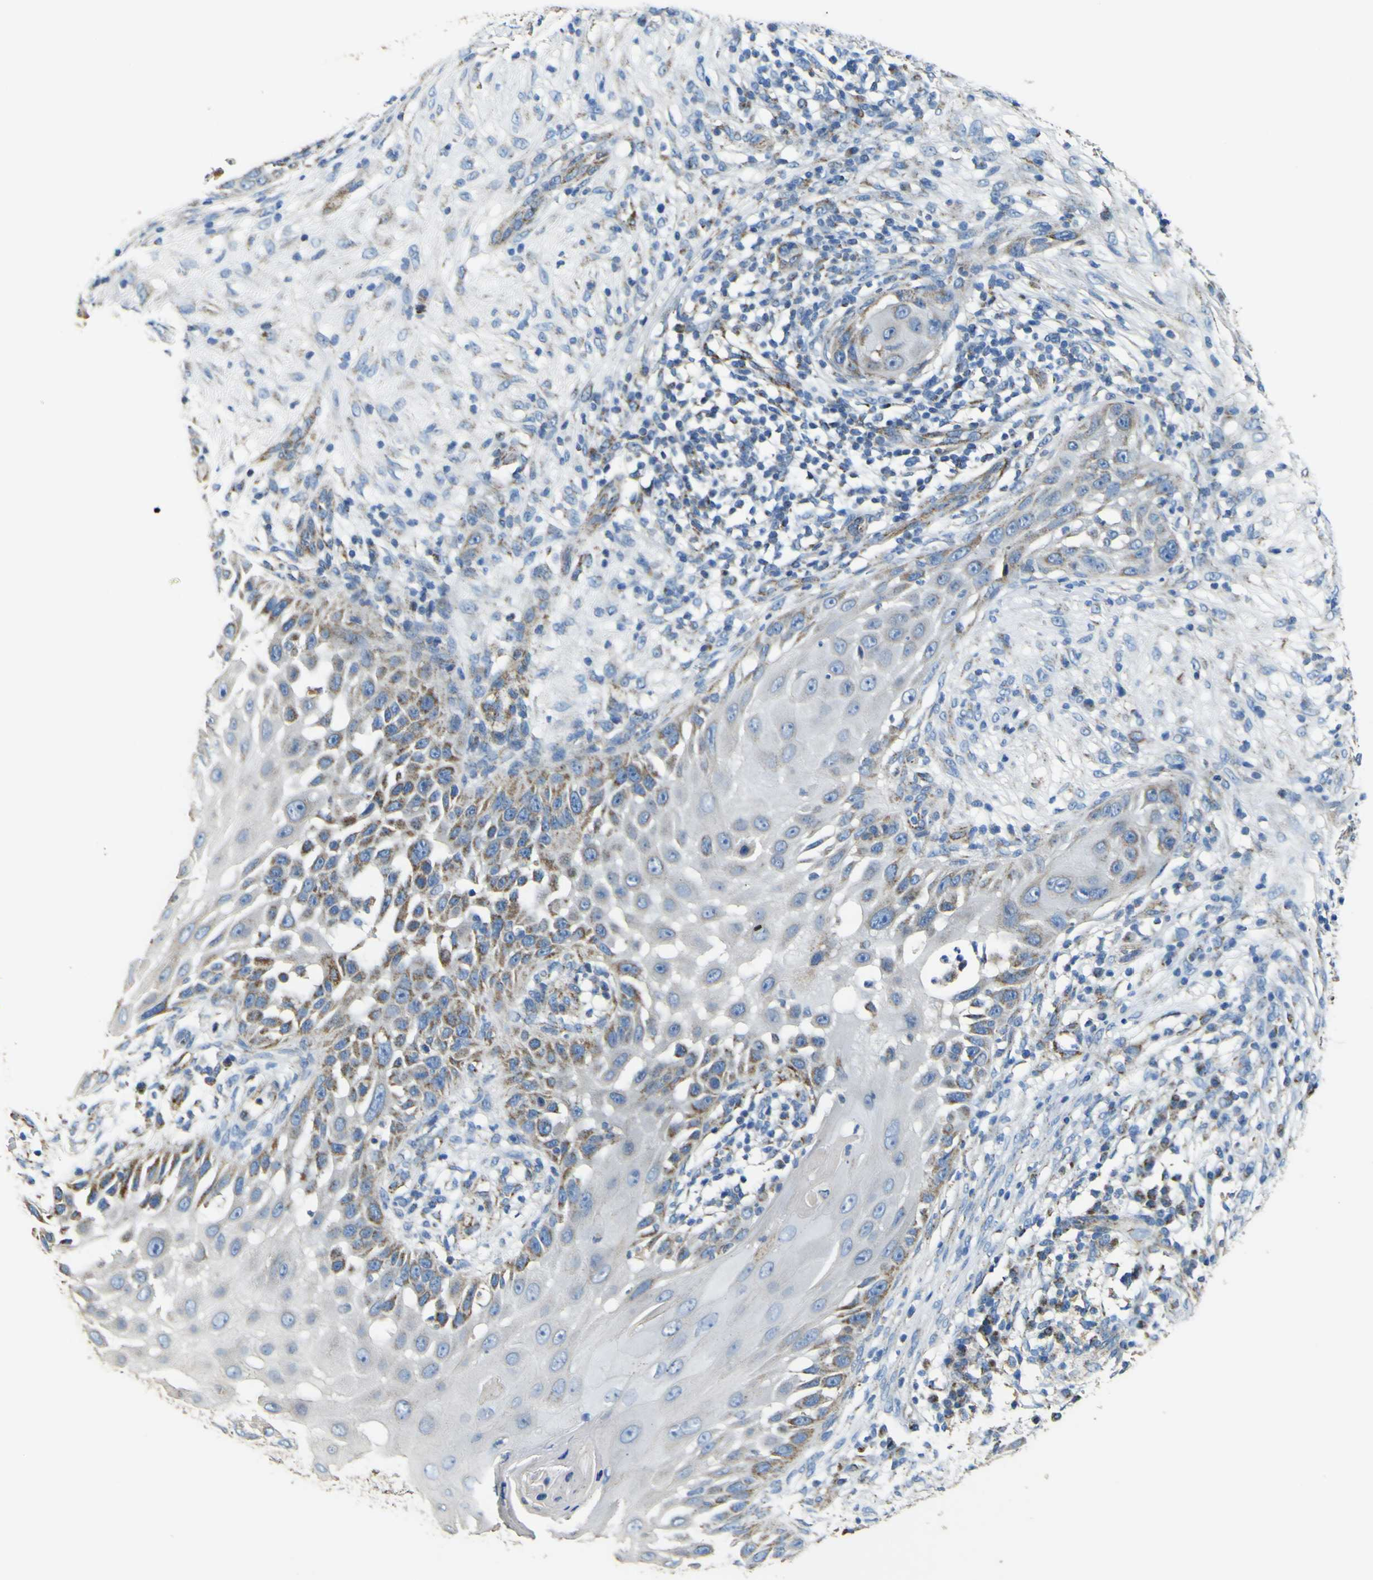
{"staining": {"intensity": "moderate", "quantity": "<25%", "location": "cytoplasmic/membranous"}, "tissue": "skin cancer", "cell_type": "Tumor cells", "image_type": "cancer", "snomed": [{"axis": "morphology", "description": "Squamous cell carcinoma, NOS"}, {"axis": "topography", "description": "Skin"}], "caption": "IHC image of human squamous cell carcinoma (skin) stained for a protein (brown), which demonstrates low levels of moderate cytoplasmic/membranous staining in approximately <25% of tumor cells.", "gene": "ALDH18A1", "patient": {"sex": "female", "age": 44}}